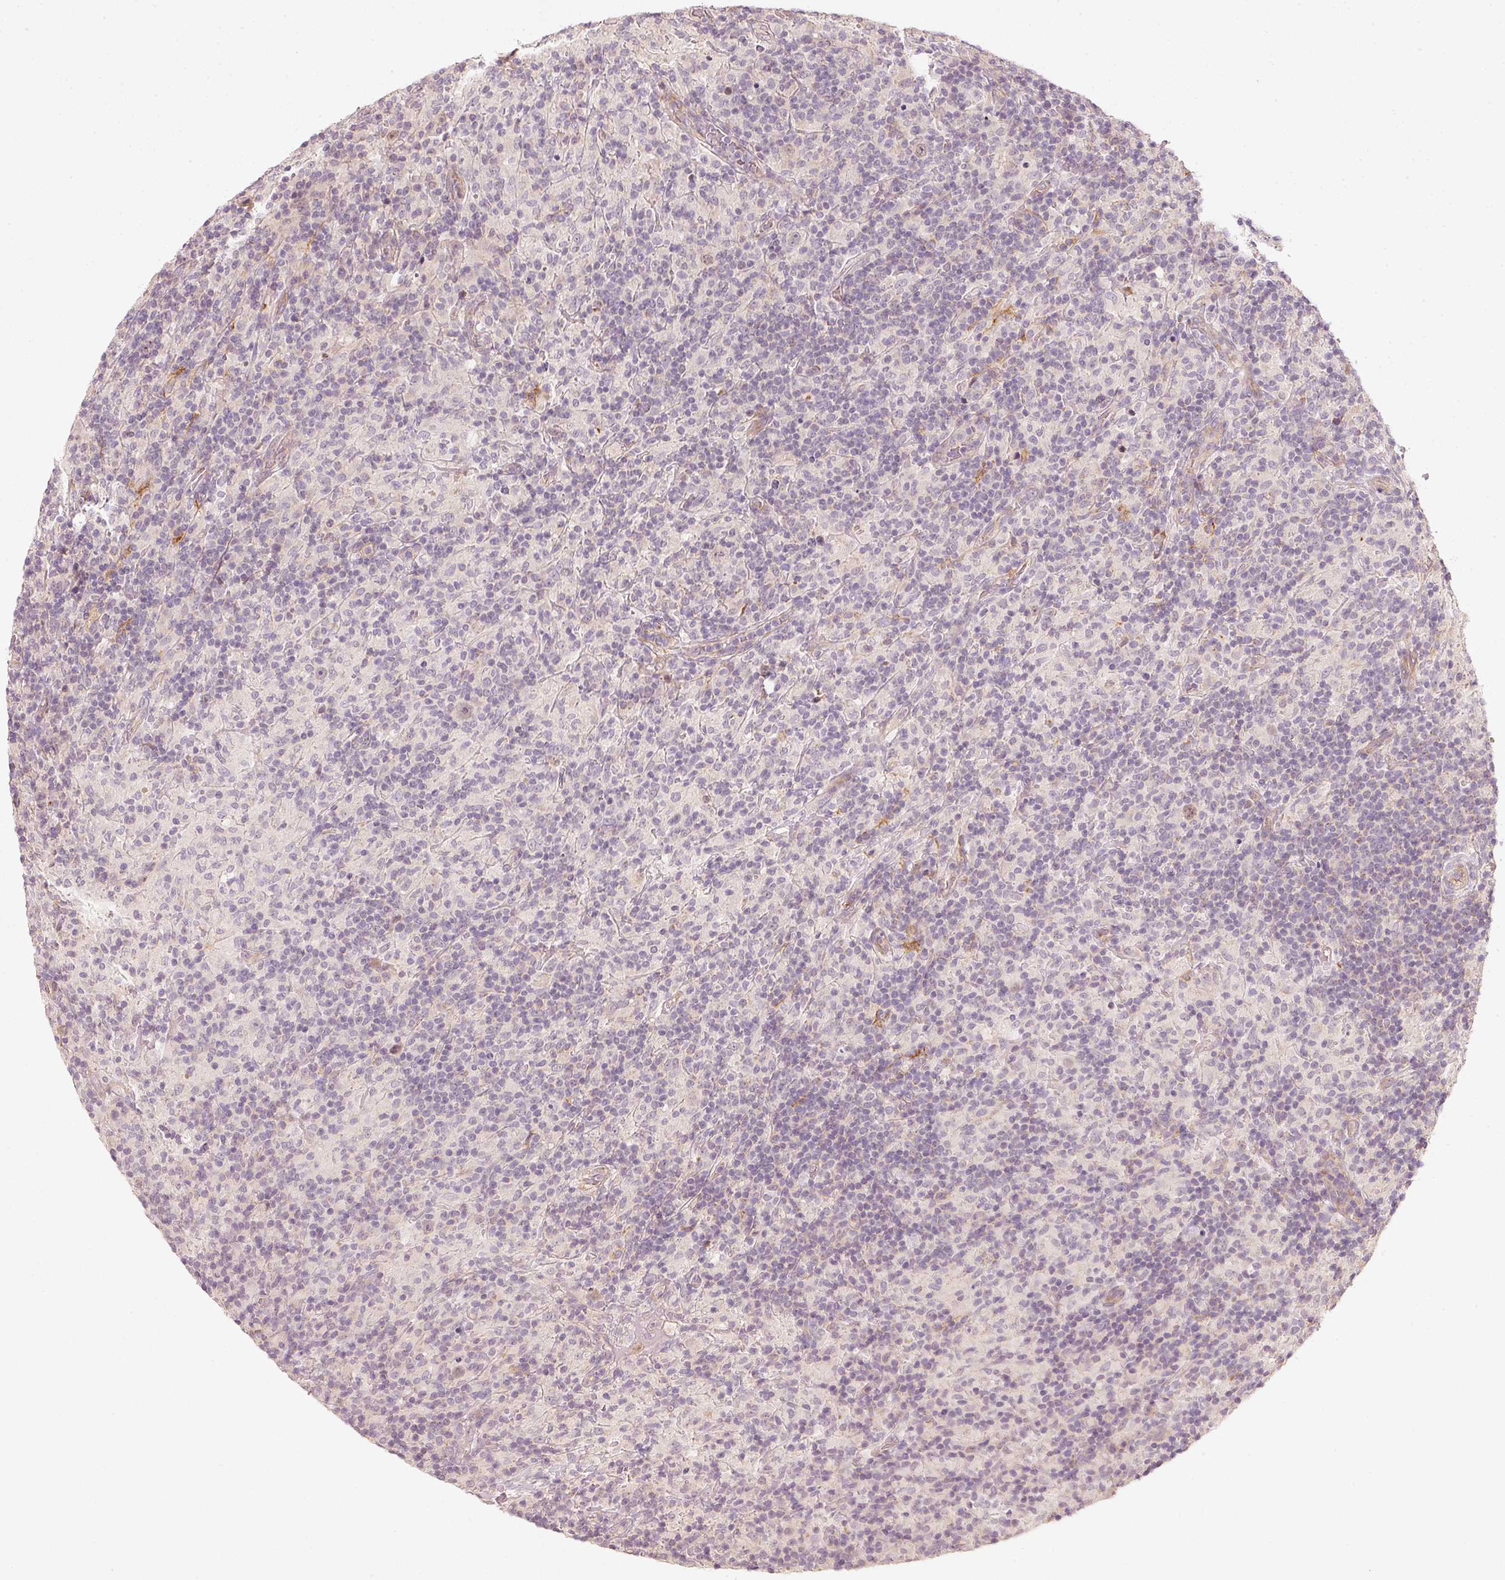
{"staining": {"intensity": "negative", "quantity": "none", "location": "none"}, "tissue": "lymphoma", "cell_type": "Tumor cells", "image_type": "cancer", "snomed": [{"axis": "morphology", "description": "Hodgkin's disease, NOS"}, {"axis": "topography", "description": "Lymph node"}], "caption": "The micrograph shows no significant positivity in tumor cells of lymphoma.", "gene": "ARHGAP22", "patient": {"sex": "male", "age": 70}}